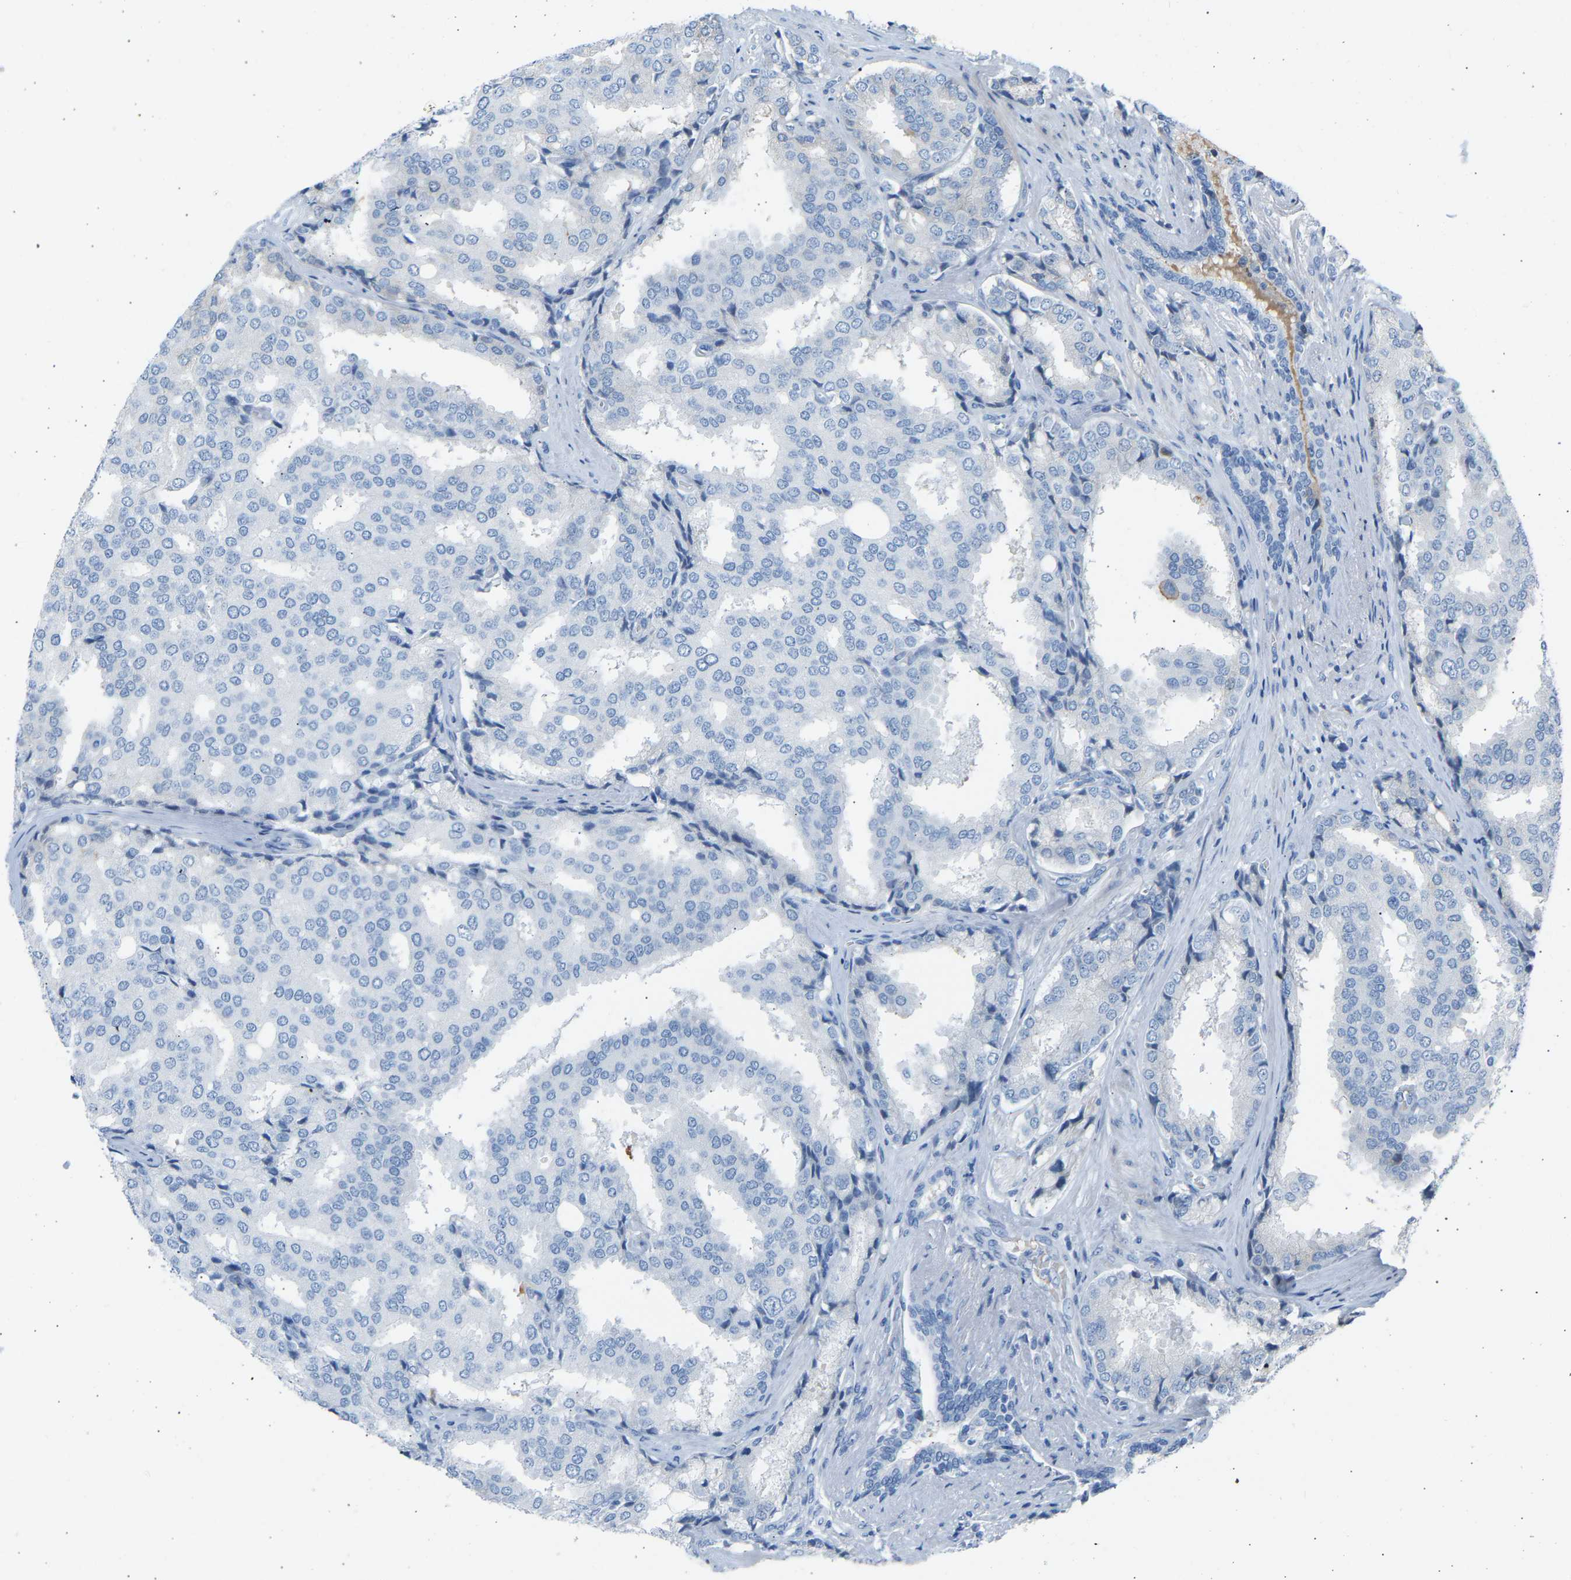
{"staining": {"intensity": "negative", "quantity": "none", "location": "none"}, "tissue": "prostate cancer", "cell_type": "Tumor cells", "image_type": "cancer", "snomed": [{"axis": "morphology", "description": "Adenocarcinoma, High grade"}, {"axis": "topography", "description": "Prostate"}], "caption": "Tumor cells show no significant expression in prostate adenocarcinoma (high-grade).", "gene": "GNAS", "patient": {"sex": "male", "age": 50}}